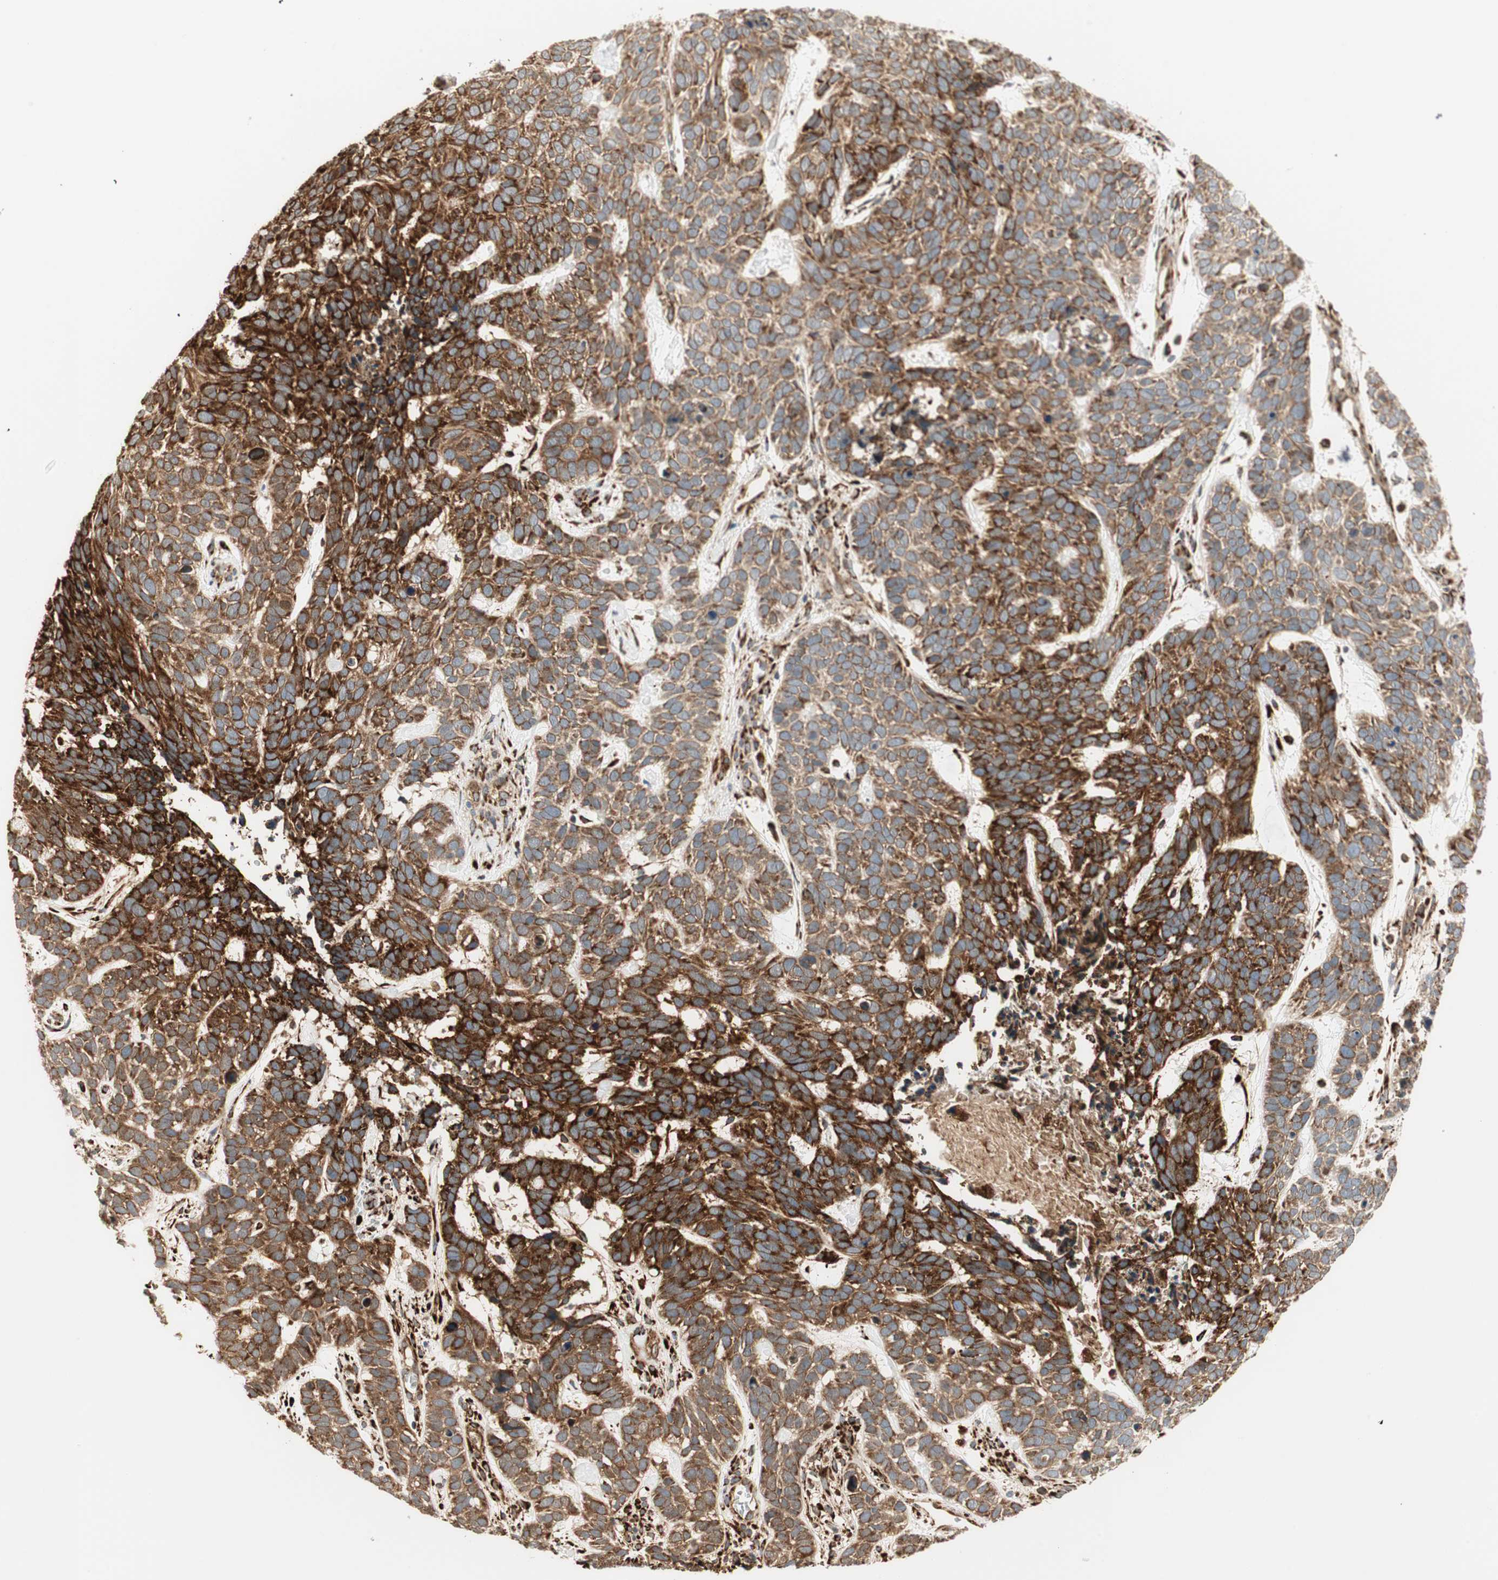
{"staining": {"intensity": "strong", "quantity": ">75%", "location": "cytoplasmic/membranous"}, "tissue": "skin cancer", "cell_type": "Tumor cells", "image_type": "cancer", "snomed": [{"axis": "morphology", "description": "Basal cell carcinoma"}, {"axis": "topography", "description": "Skin"}], "caption": "Immunohistochemical staining of basal cell carcinoma (skin) exhibits high levels of strong cytoplasmic/membranous protein staining in about >75% of tumor cells.", "gene": "P4HA1", "patient": {"sex": "male", "age": 87}}